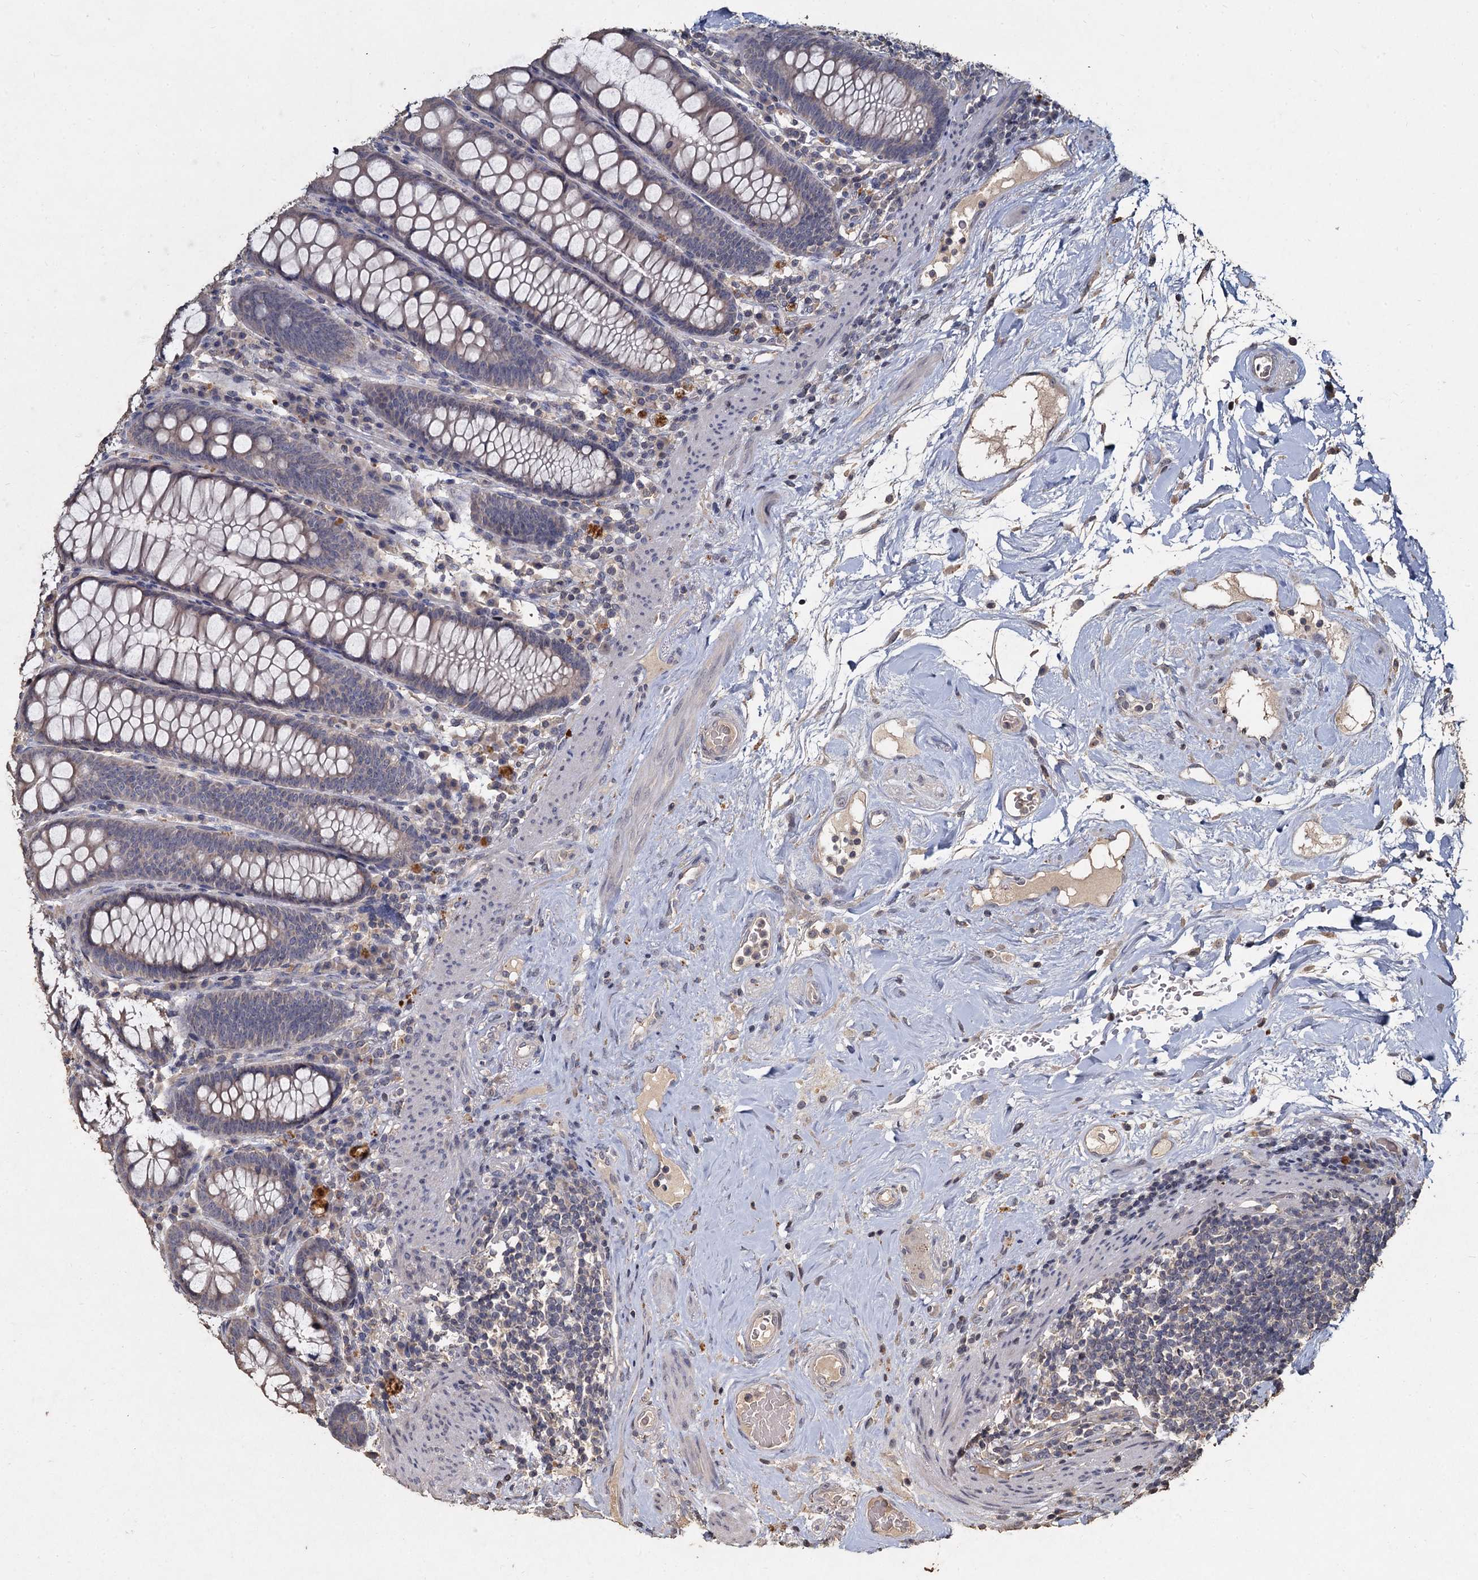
{"staining": {"intensity": "weak", "quantity": ">75%", "location": "cytoplasmic/membranous"}, "tissue": "colon", "cell_type": "Endothelial cells", "image_type": "normal", "snomed": [{"axis": "morphology", "description": "Normal tissue, NOS"}, {"axis": "topography", "description": "Colon"}], "caption": "Benign colon displays weak cytoplasmic/membranous expression in approximately >75% of endothelial cells (DAB IHC, brown staining for protein, blue staining for nuclei)..", "gene": "CCDC61", "patient": {"sex": "female", "age": 79}}